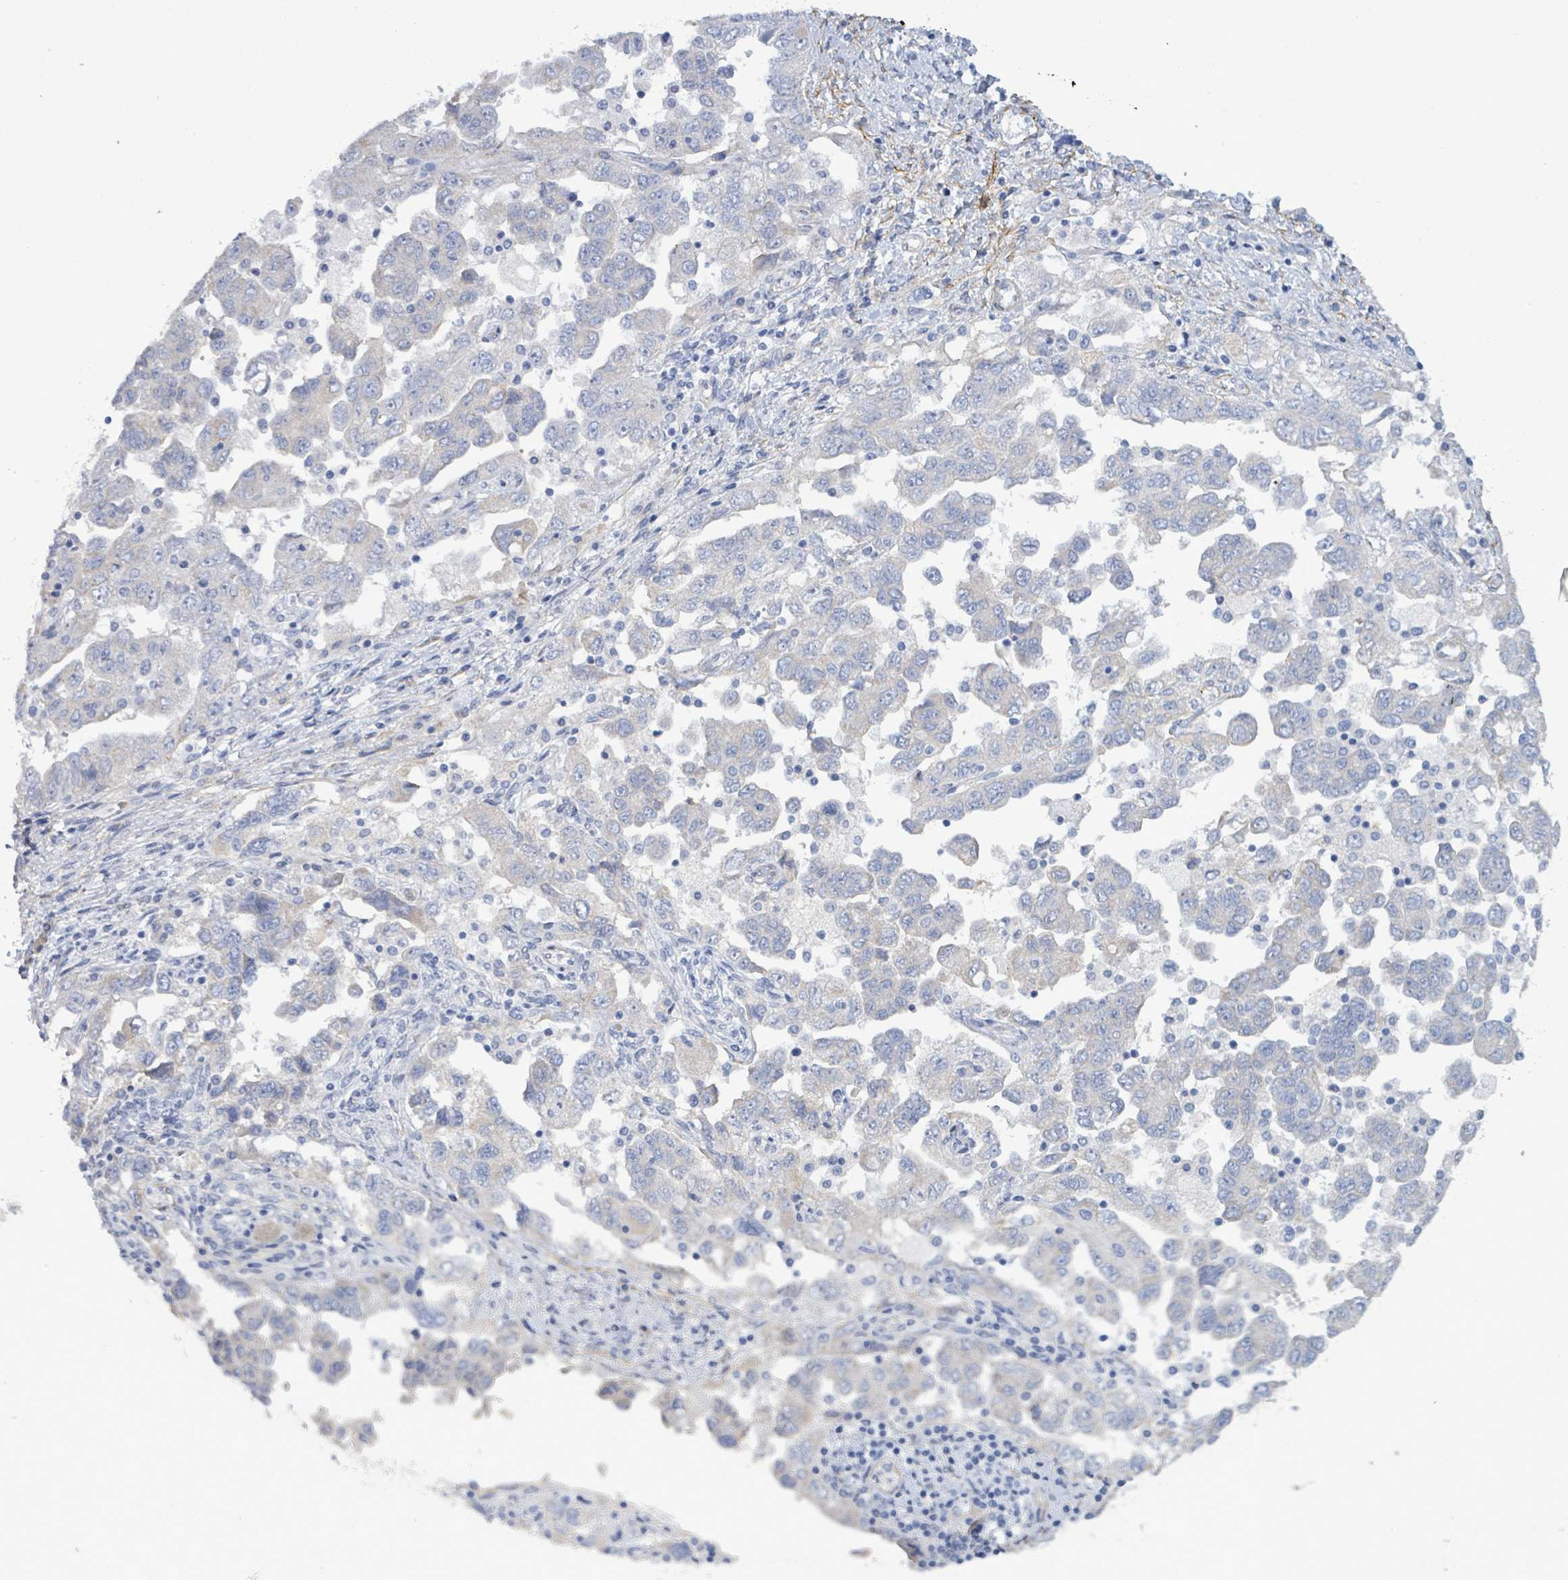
{"staining": {"intensity": "negative", "quantity": "none", "location": "none"}, "tissue": "ovarian cancer", "cell_type": "Tumor cells", "image_type": "cancer", "snomed": [{"axis": "morphology", "description": "Carcinoma, NOS"}, {"axis": "morphology", "description": "Cystadenocarcinoma, serous, NOS"}, {"axis": "topography", "description": "Ovary"}], "caption": "There is no significant staining in tumor cells of ovarian carcinoma. (DAB immunohistochemistry with hematoxylin counter stain).", "gene": "DMRTC1B", "patient": {"sex": "female", "age": 69}}